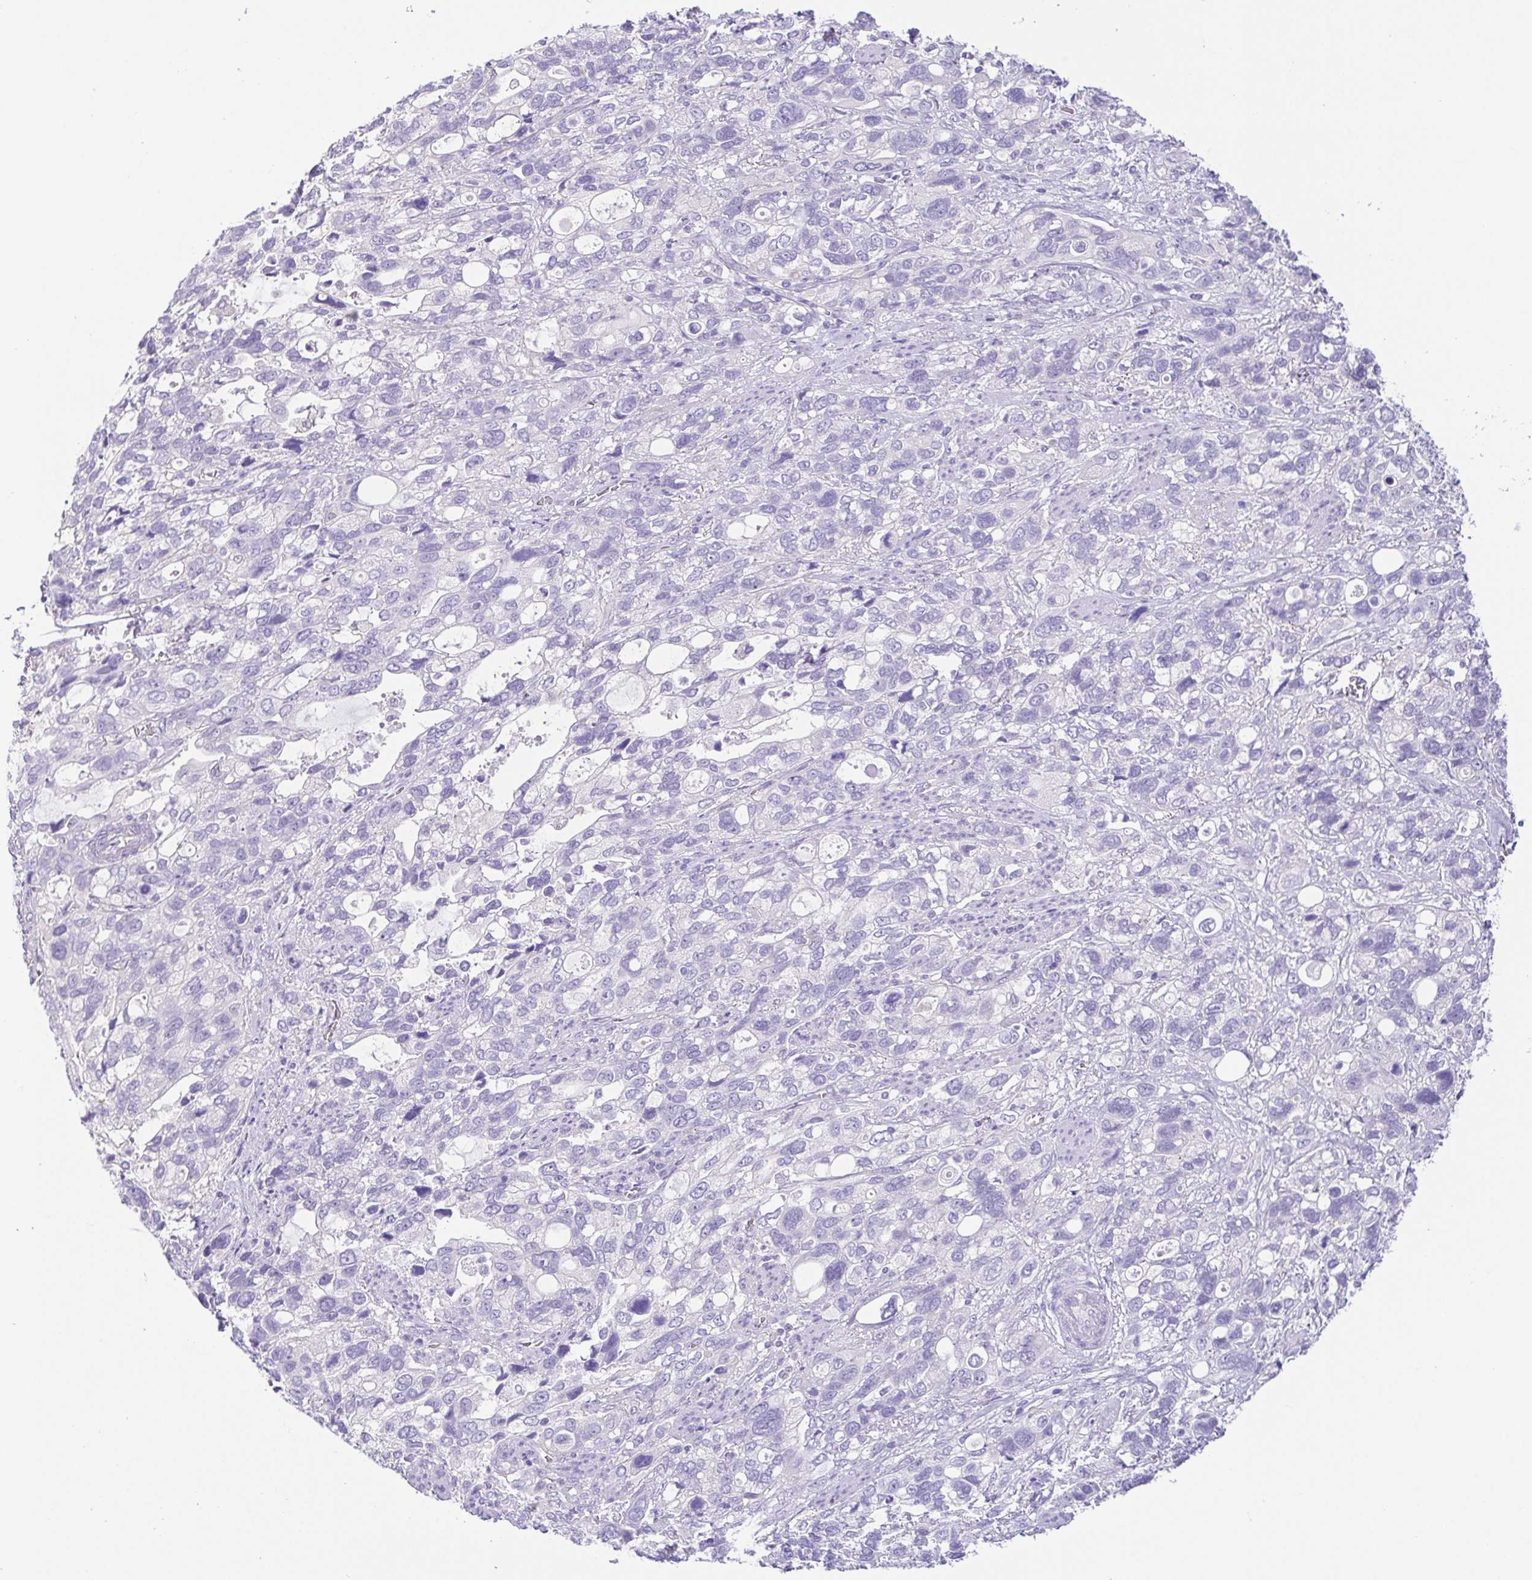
{"staining": {"intensity": "negative", "quantity": "none", "location": "none"}, "tissue": "stomach cancer", "cell_type": "Tumor cells", "image_type": "cancer", "snomed": [{"axis": "morphology", "description": "Adenocarcinoma, NOS"}, {"axis": "topography", "description": "Stomach, upper"}], "caption": "IHC of human stomach cancer exhibits no staining in tumor cells.", "gene": "EPB42", "patient": {"sex": "female", "age": 81}}